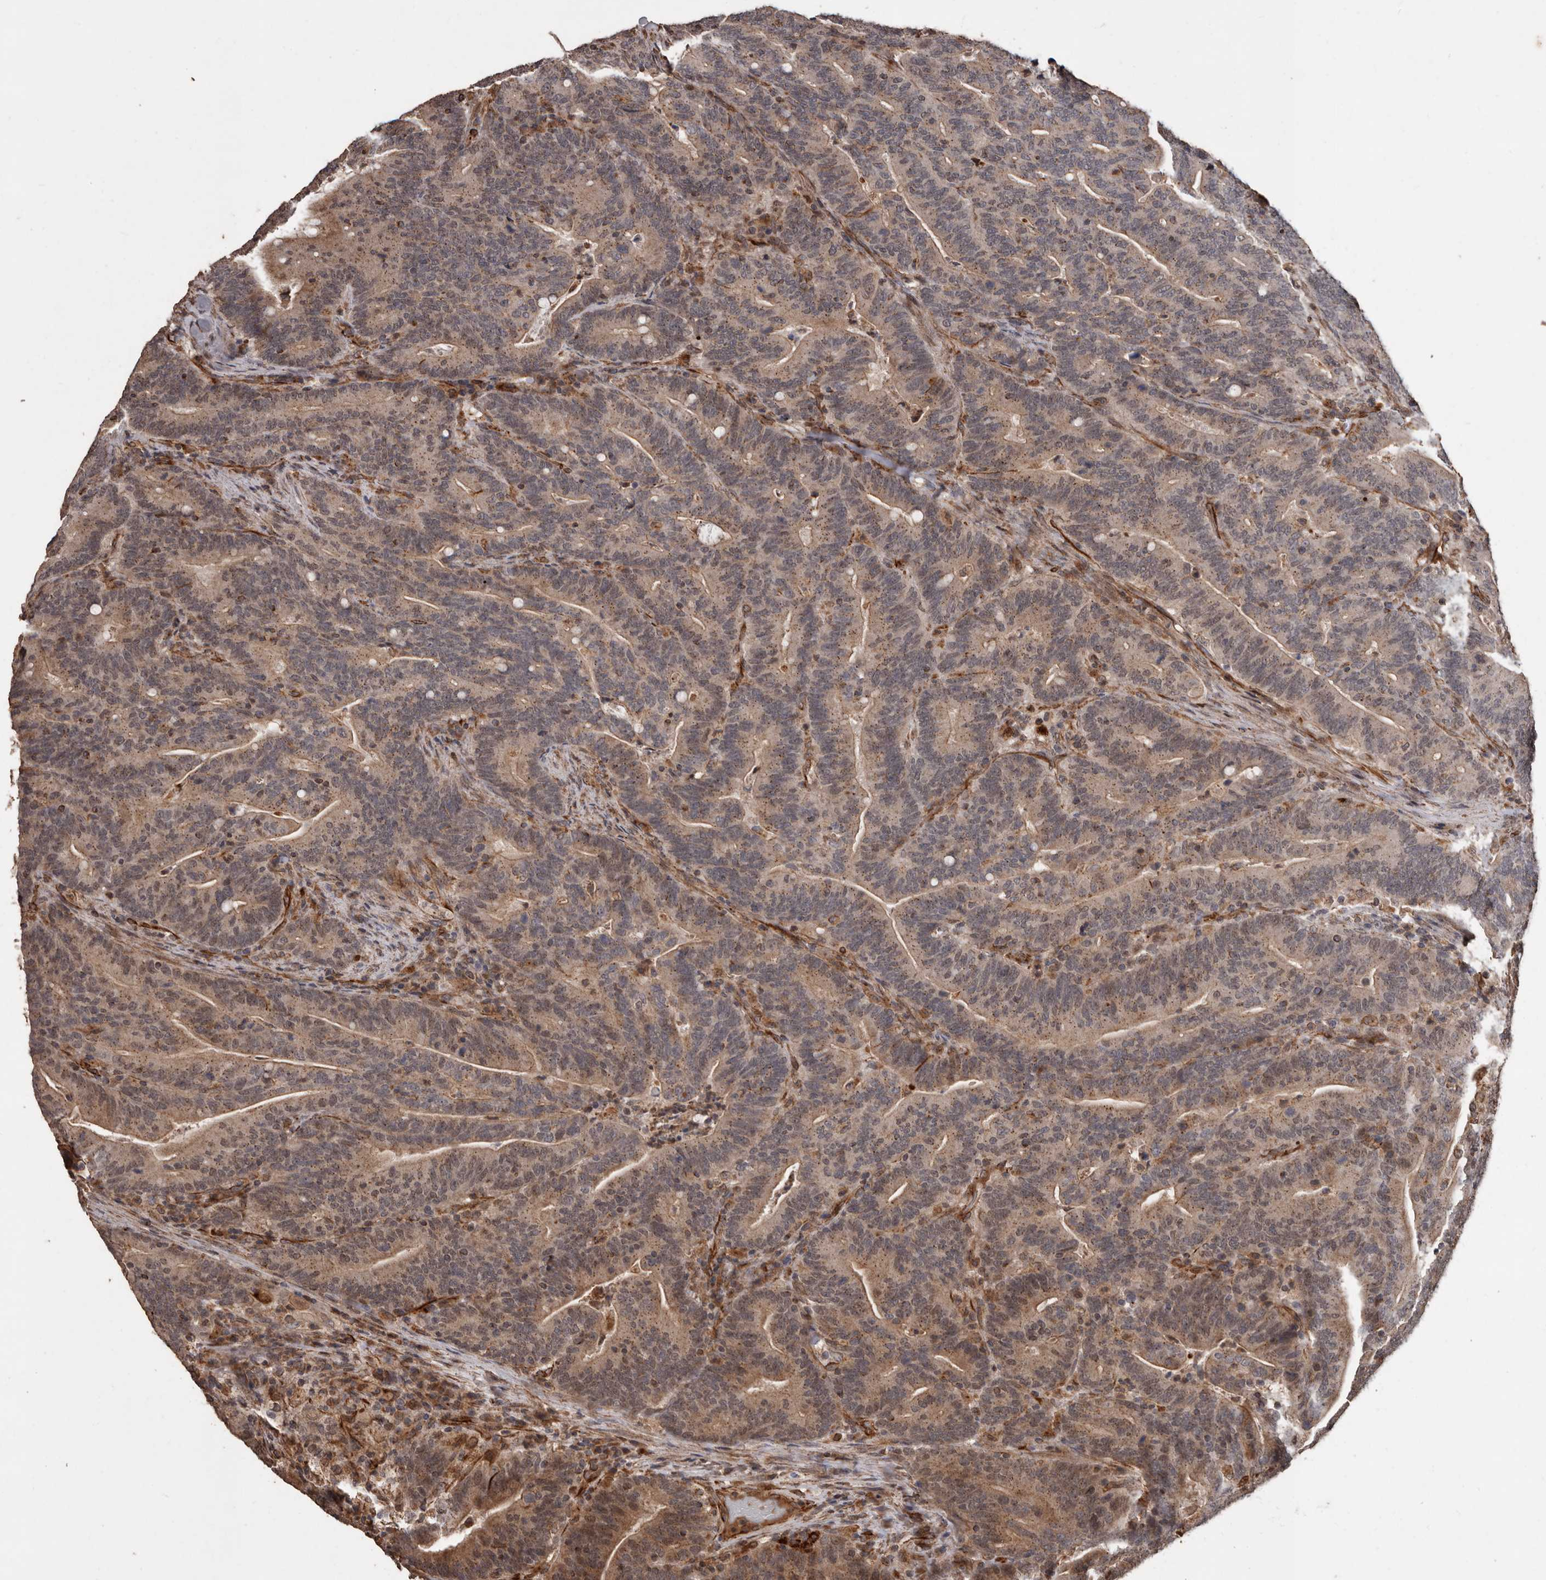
{"staining": {"intensity": "weak", "quantity": ">75%", "location": "cytoplasmic/membranous"}, "tissue": "colorectal cancer", "cell_type": "Tumor cells", "image_type": "cancer", "snomed": [{"axis": "morphology", "description": "Adenocarcinoma, NOS"}, {"axis": "topography", "description": "Colon"}], "caption": "Weak cytoplasmic/membranous staining for a protein is appreciated in approximately >75% of tumor cells of colorectal cancer (adenocarcinoma) using immunohistochemistry (IHC).", "gene": "BRAT1", "patient": {"sex": "female", "age": 66}}